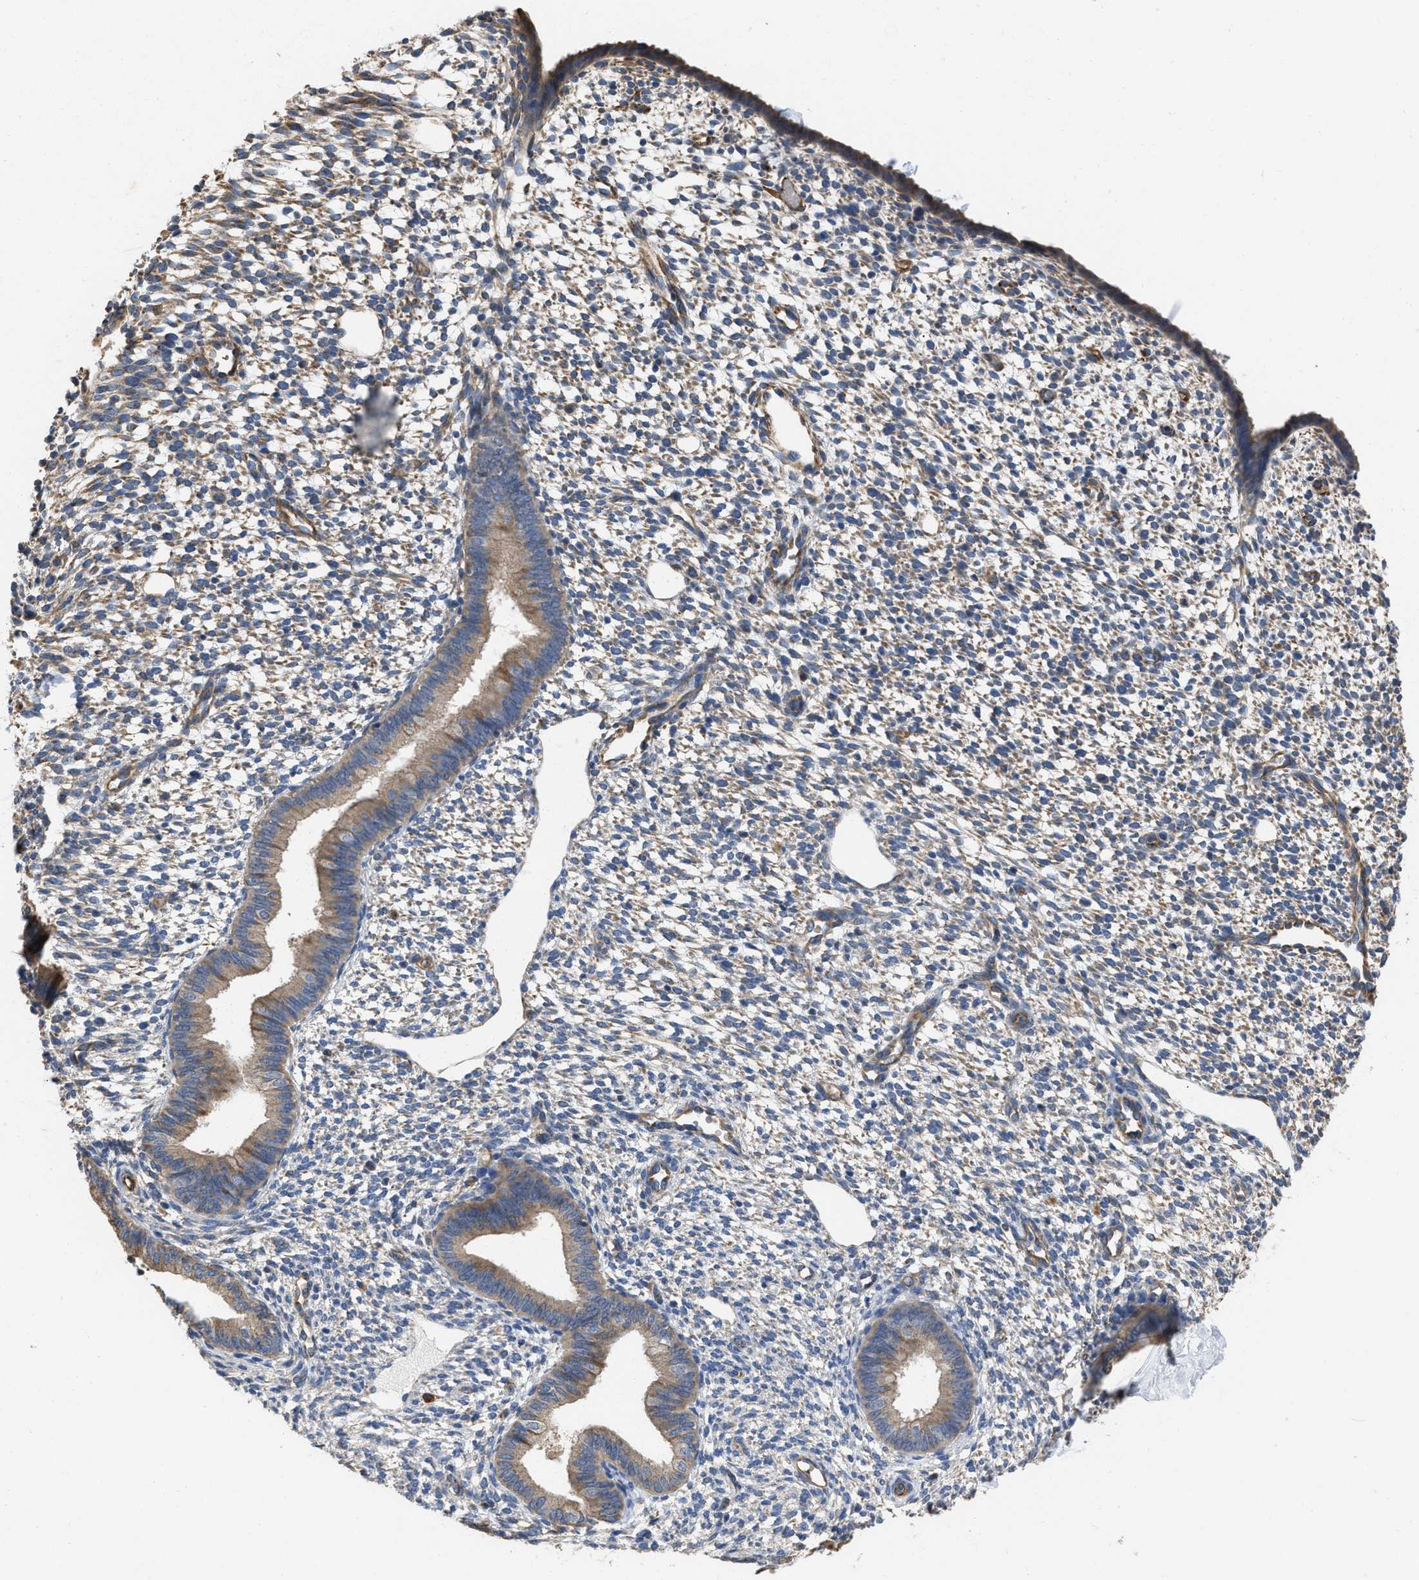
{"staining": {"intensity": "weak", "quantity": "25%-75%", "location": "cytoplasmic/membranous"}, "tissue": "endometrium", "cell_type": "Cells in endometrial stroma", "image_type": "normal", "snomed": [{"axis": "morphology", "description": "Normal tissue, NOS"}, {"axis": "topography", "description": "Endometrium"}], "caption": "Immunohistochemistry (IHC) (DAB (3,3'-diaminobenzidine)) staining of normal endometrium exhibits weak cytoplasmic/membranous protein staining in about 25%-75% of cells in endometrial stroma.", "gene": "SLC4A11", "patient": {"sex": "female", "age": 46}}